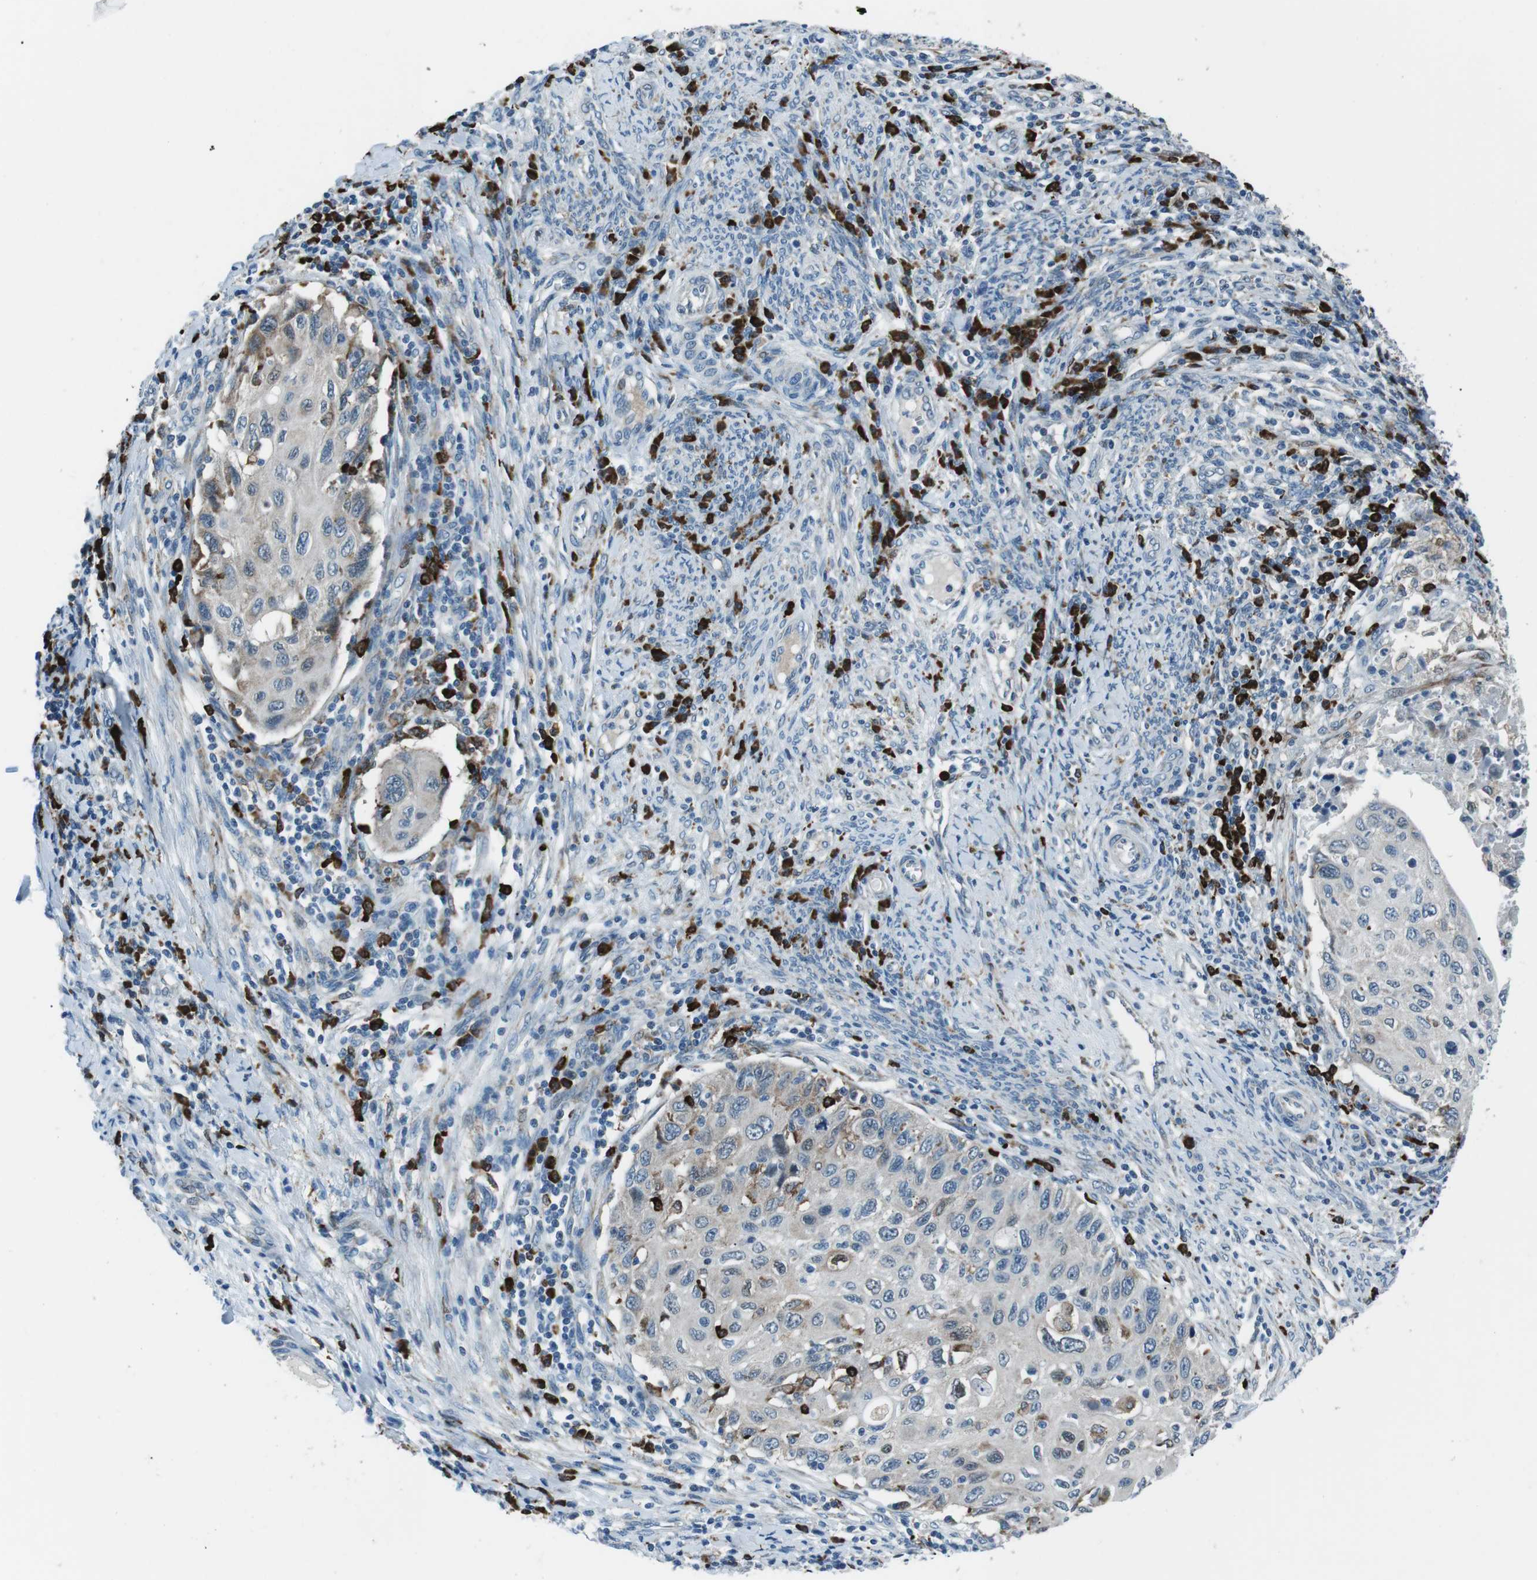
{"staining": {"intensity": "weak", "quantity": "<25%", "location": "cytoplasmic/membranous"}, "tissue": "cervical cancer", "cell_type": "Tumor cells", "image_type": "cancer", "snomed": [{"axis": "morphology", "description": "Squamous cell carcinoma, NOS"}, {"axis": "topography", "description": "Cervix"}], "caption": "There is no significant staining in tumor cells of squamous cell carcinoma (cervical).", "gene": "BLNK", "patient": {"sex": "female", "age": 70}}